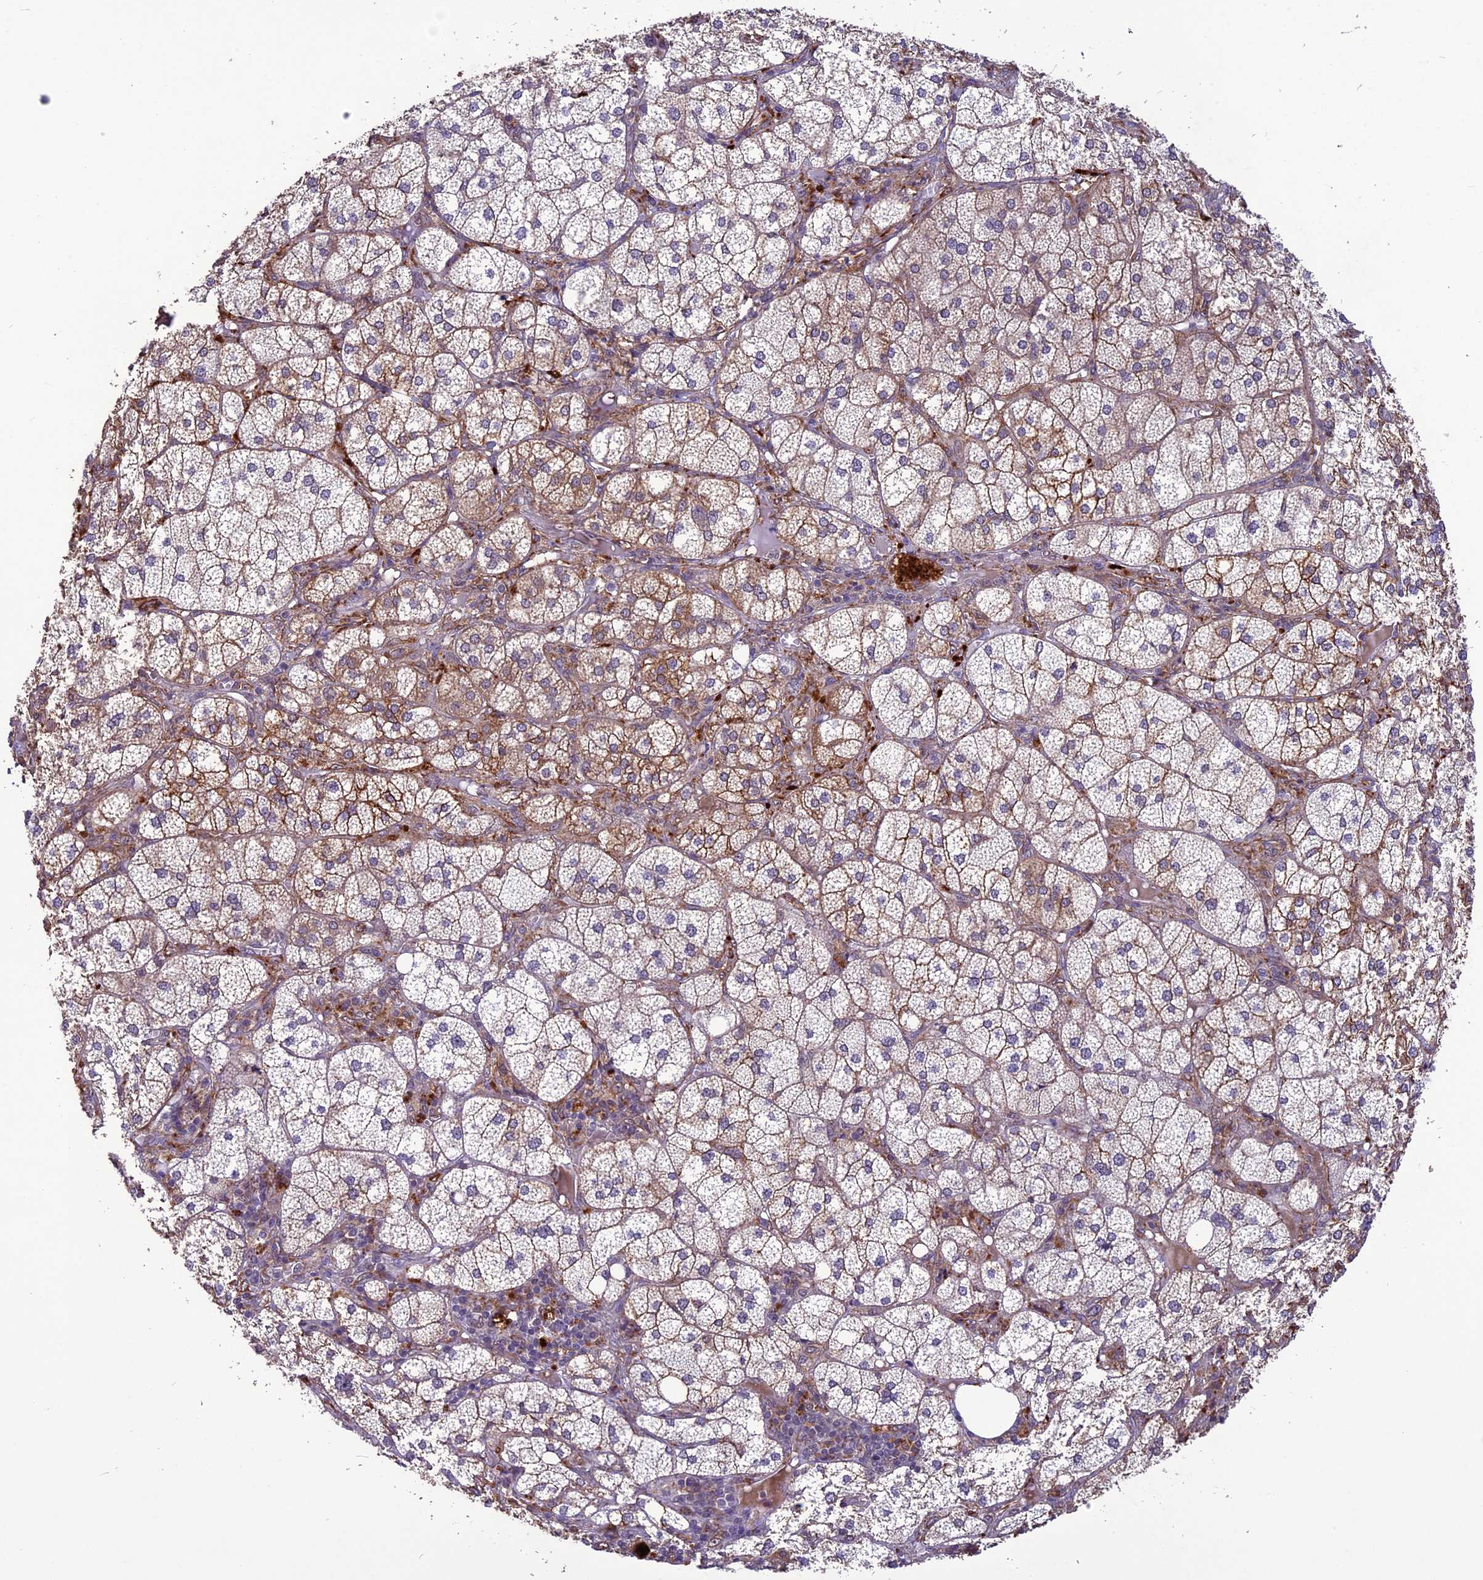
{"staining": {"intensity": "moderate", "quantity": "25%-75%", "location": "cytoplasmic/membranous"}, "tissue": "adrenal gland", "cell_type": "Glandular cells", "image_type": "normal", "snomed": [{"axis": "morphology", "description": "Normal tissue, NOS"}, {"axis": "topography", "description": "Adrenal gland"}], "caption": "This image reveals IHC staining of normal human adrenal gland, with medium moderate cytoplasmic/membranous positivity in approximately 25%-75% of glandular cells.", "gene": "C3orf70", "patient": {"sex": "female", "age": 61}}